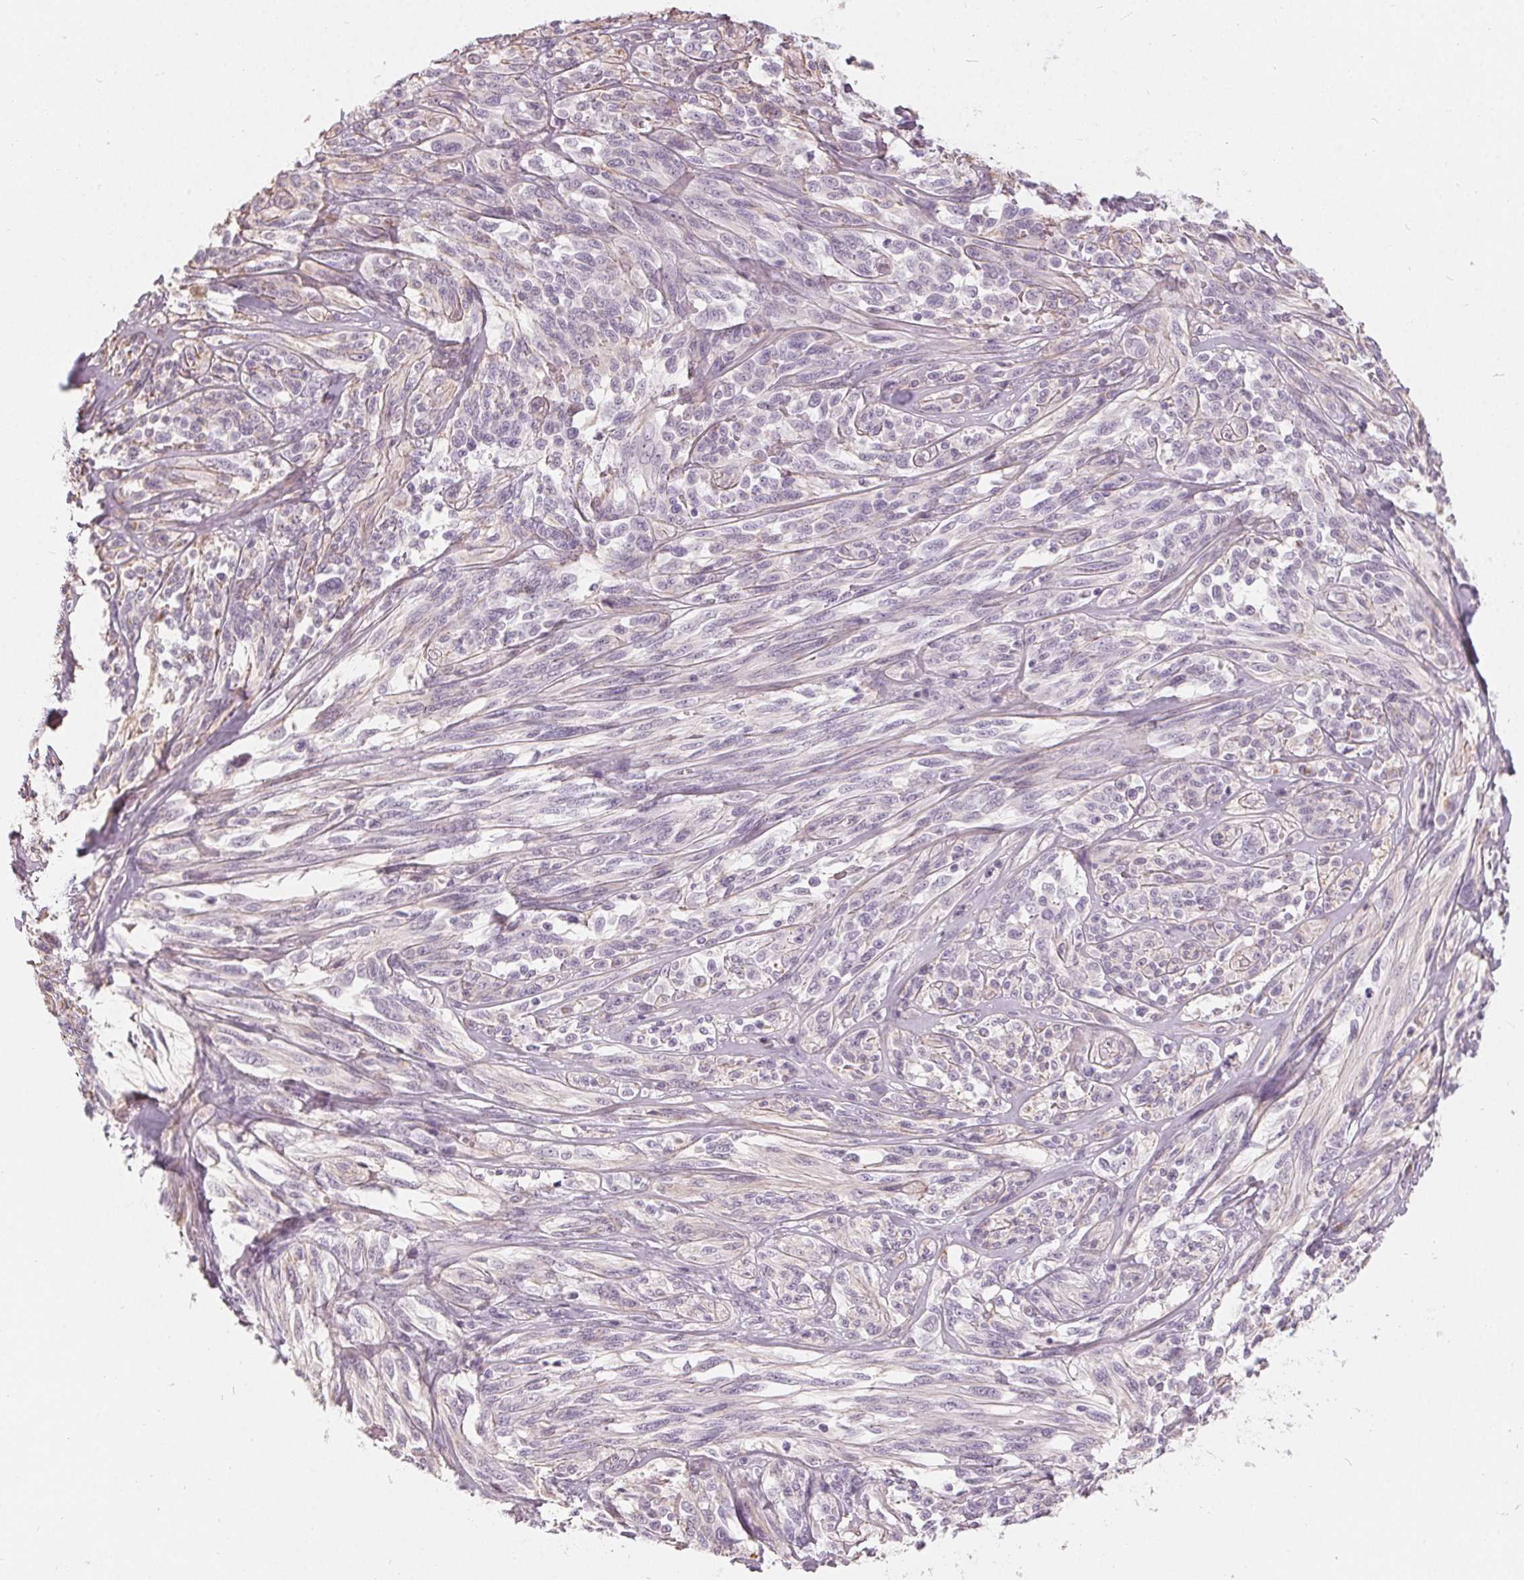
{"staining": {"intensity": "negative", "quantity": "none", "location": "none"}, "tissue": "melanoma", "cell_type": "Tumor cells", "image_type": "cancer", "snomed": [{"axis": "morphology", "description": "Malignant melanoma, NOS"}, {"axis": "topography", "description": "Skin"}], "caption": "High power microscopy photomicrograph of an IHC image of melanoma, revealing no significant positivity in tumor cells. (Stains: DAB IHC with hematoxylin counter stain, Microscopy: brightfield microscopy at high magnification).", "gene": "HOPX", "patient": {"sex": "female", "age": 91}}